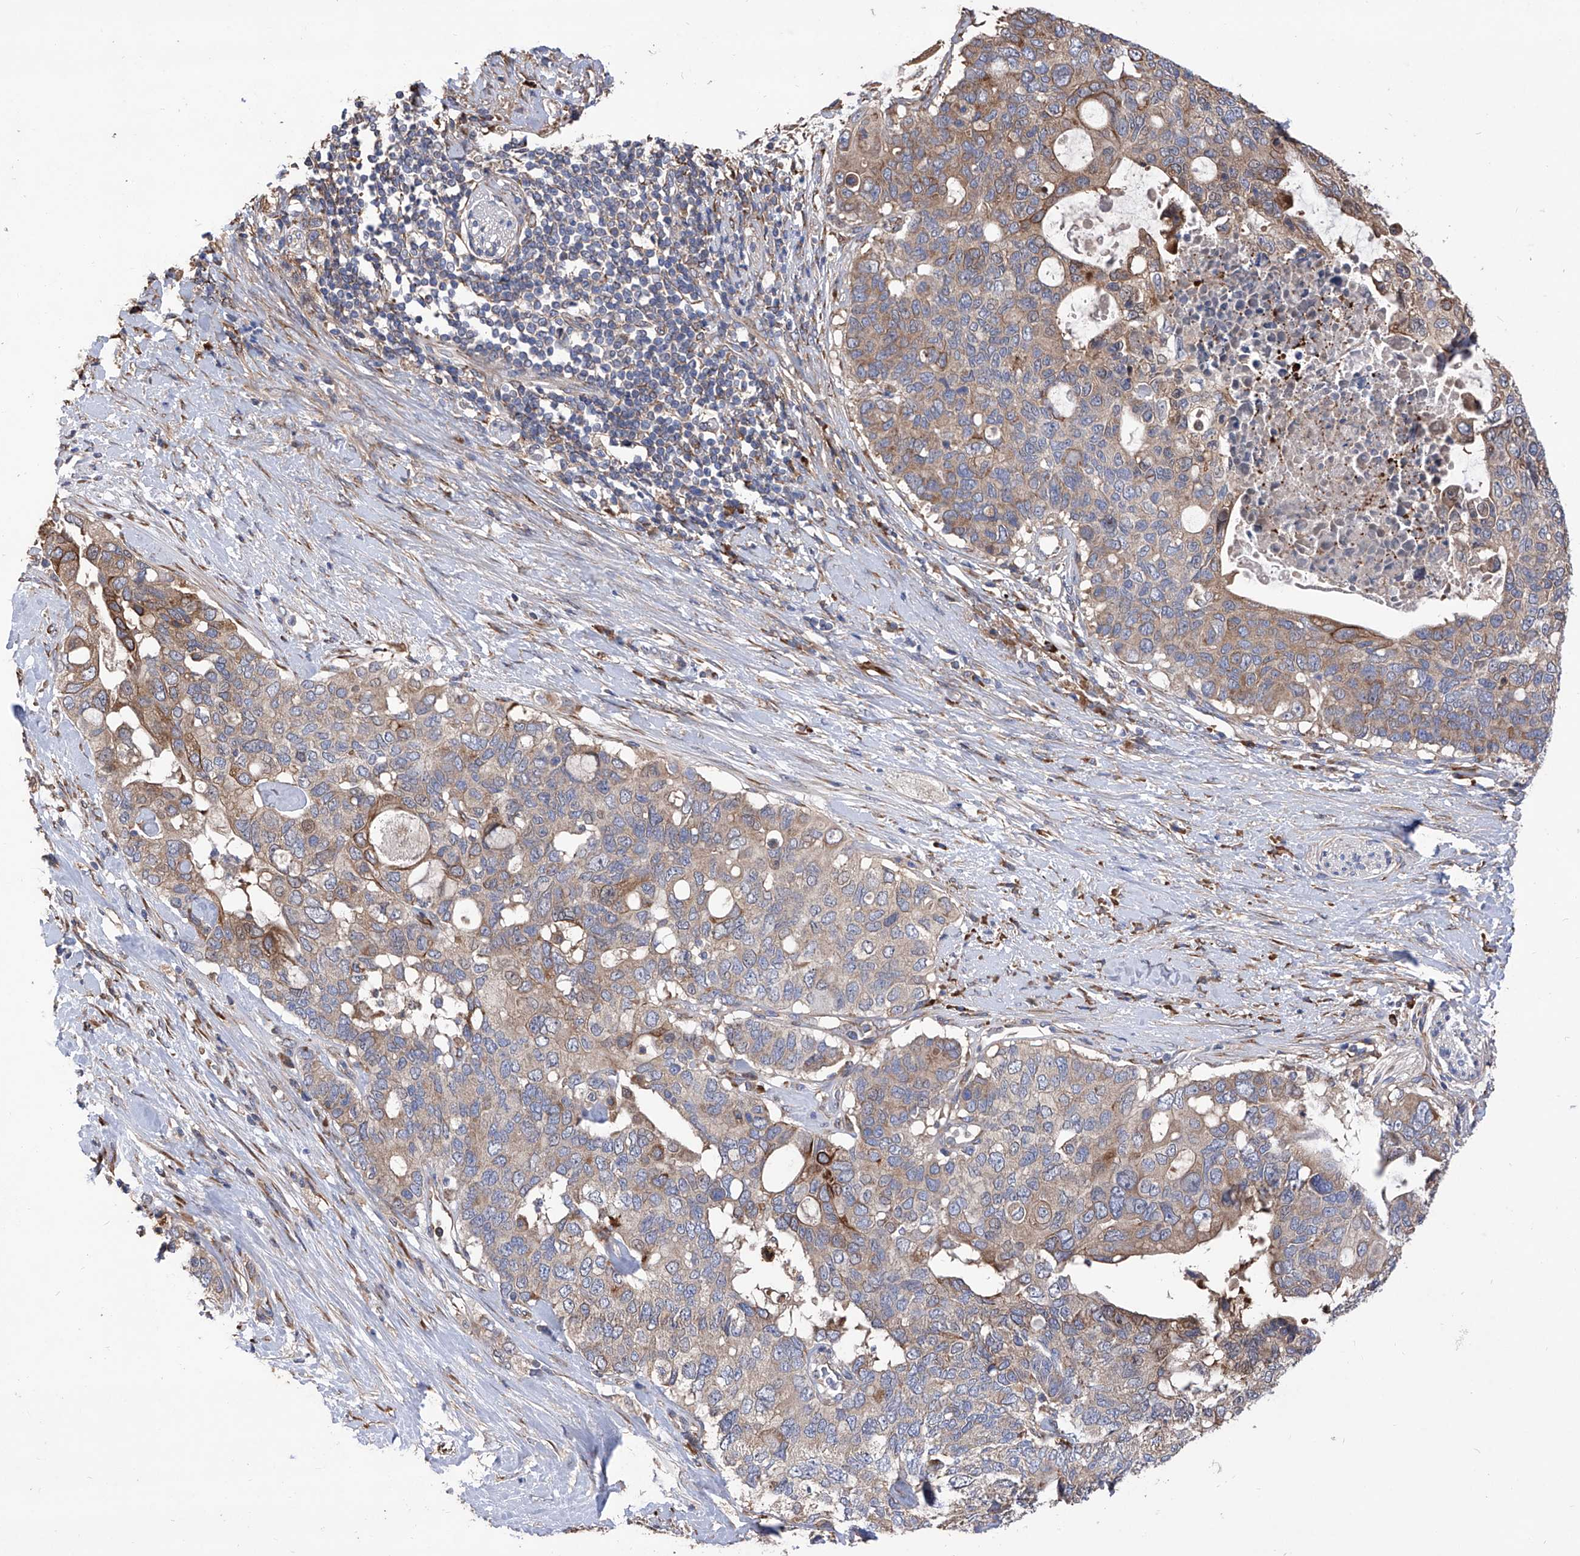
{"staining": {"intensity": "moderate", "quantity": ">75%", "location": "cytoplasmic/membranous"}, "tissue": "pancreatic cancer", "cell_type": "Tumor cells", "image_type": "cancer", "snomed": [{"axis": "morphology", "description": "Adenocarcinoma, NOS"}, {"axis": "topography", "description": "Pancreas"}], "caption": "Pancreatic adenocarcinoma stained for a protein reveals moderate cytoplasmic/membranous positivity in tumor cells.", "gene": "INPP5B", "patient": {"sex": "female", "age": 56}}